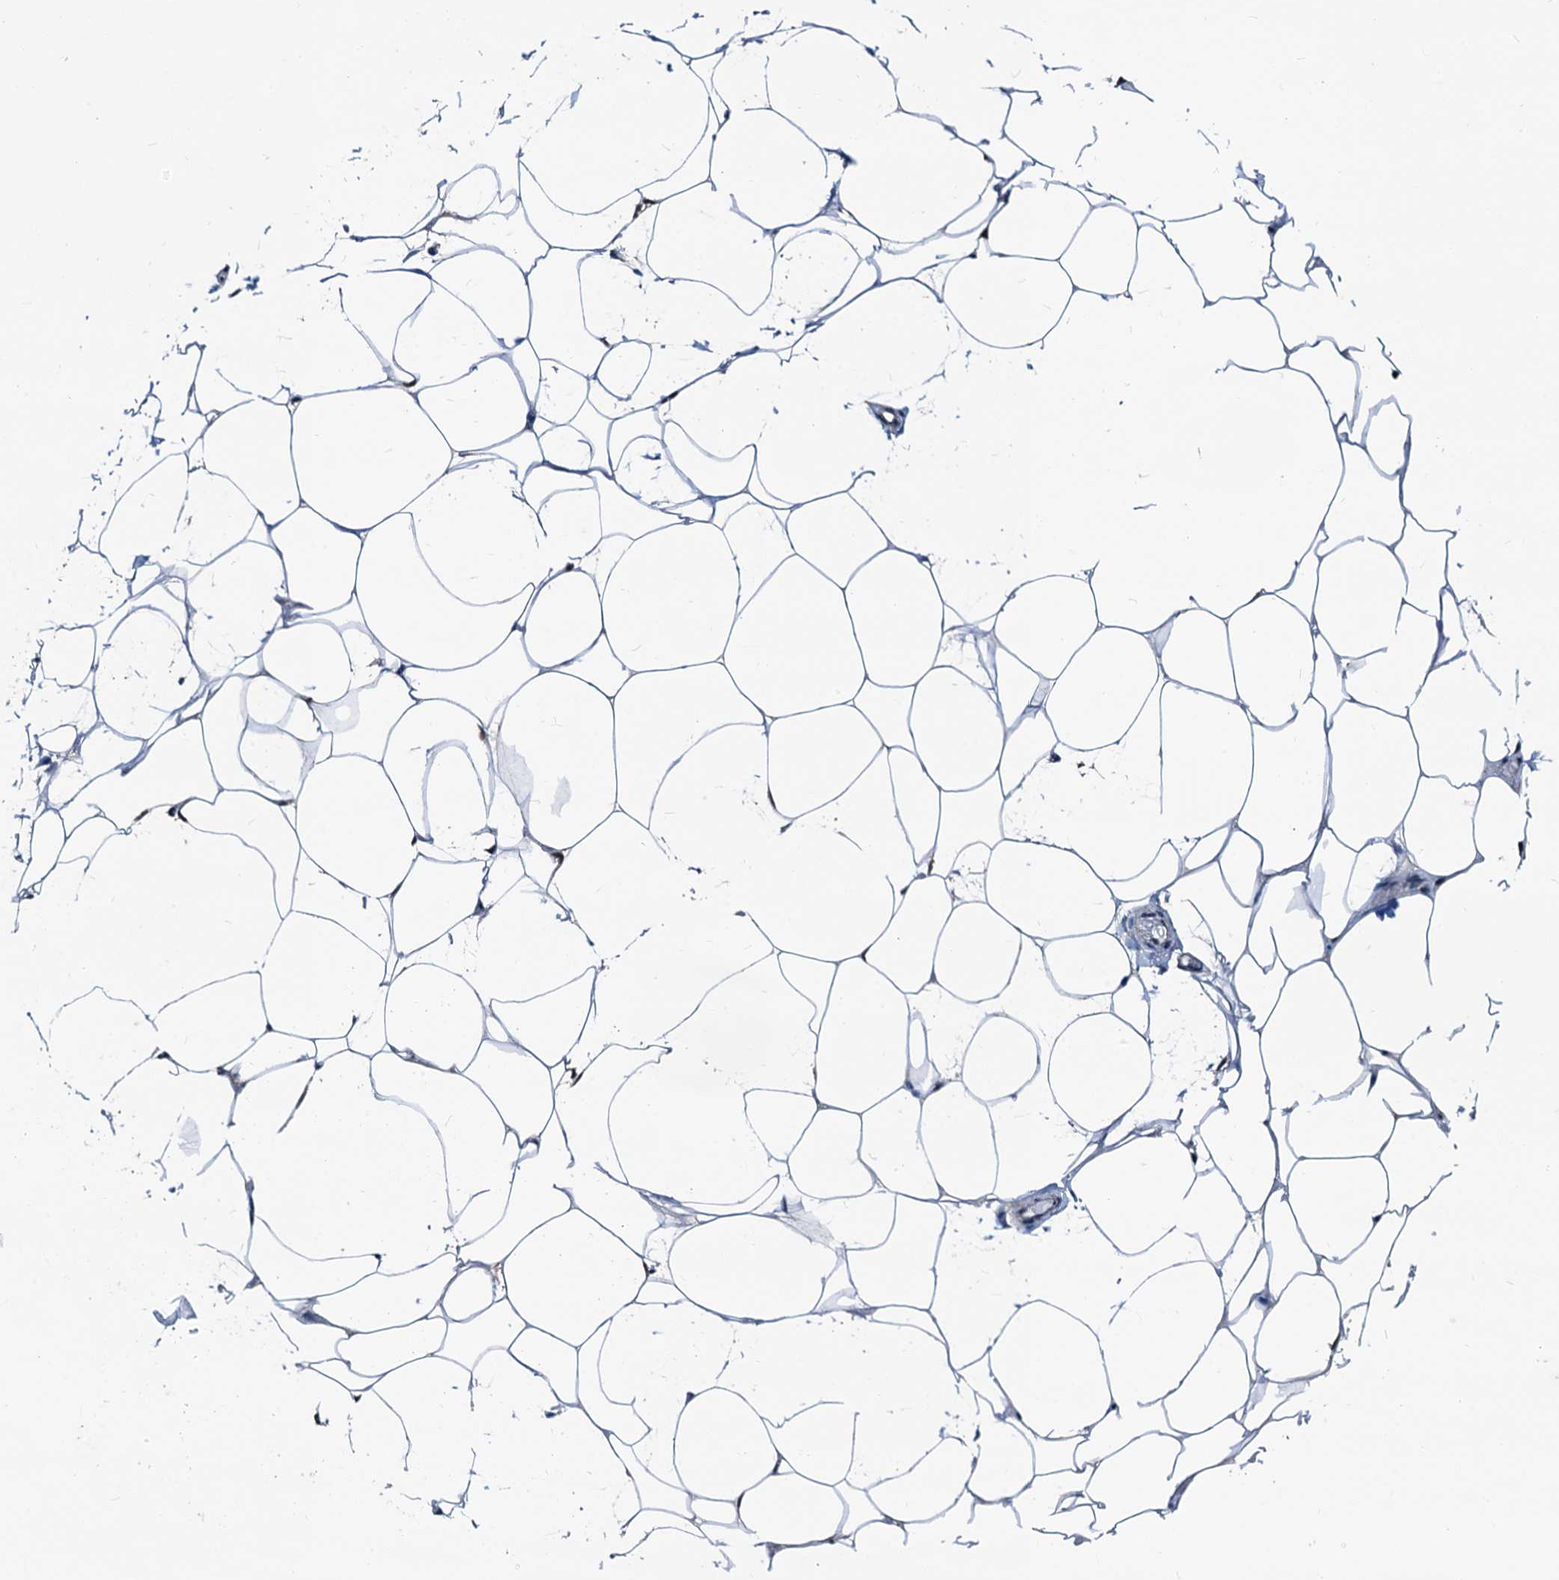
{"staining": {"intensity": "negative", "quantity": "none", "location": "none"}, "tissue": "adipose tissue", "cell_type": "Adipocytes", "image_type": "normal", "snomed": [{"axis": "morphology", "description": "Normal tissue, NOS"}, {"axis": "topography", "description": "Breast"}], "caption": "The micrograph exhibits no staining of adipocytes in normal adipose tissue.", "gene": "PTGES3", "patient": {"sex": "female", "age": 26}}